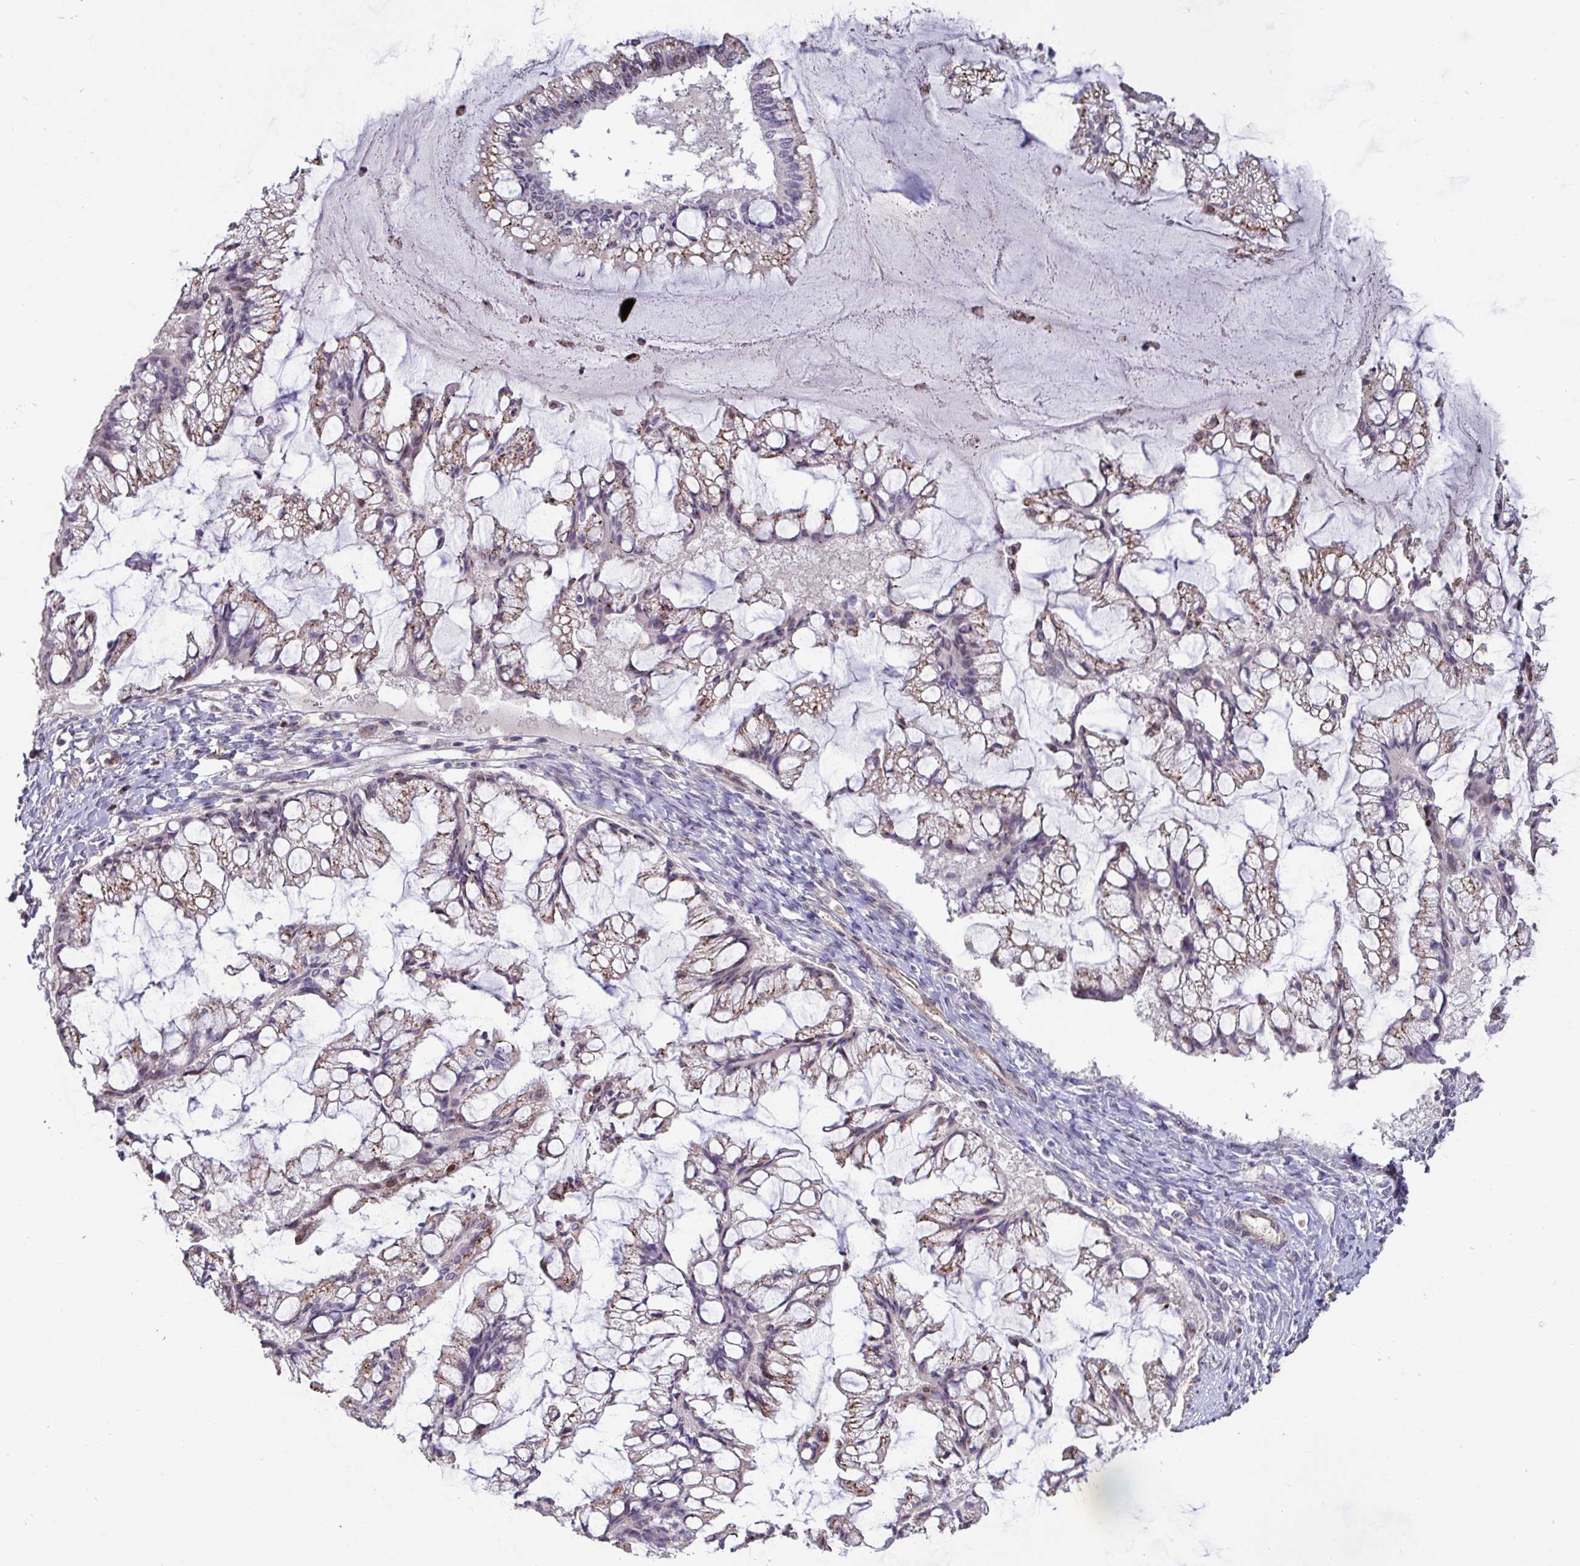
{"staining": {"intensity": "strong", "quantity": "25%-75%", "location": "cytoplasmic/membranous"}, "tissue": "ovarian cancer", "cell_type": "Tumor cells", "image_type": "cancer", "snomed": [{"axis": "morphology", "description": "Cystadenocarcinoma, mucinous, NOS"}, {"axis": "topography", "description": "Ovary"}], "caption": "Immunohistochemical staining of human mucinous cystadenocarcinoma (ovarian) demonstrates strong cytoplasmic/membranous protein positivity in about 25%-75% of tumor cells. The staining was performed using DAB (3,3'-diaminobenzidine), with brown indicating positive protein expression. Nuclei are stained blue with hematoxylin.", "gene": "SPRY1", "patient": {"sex": "female", "age": 73}}